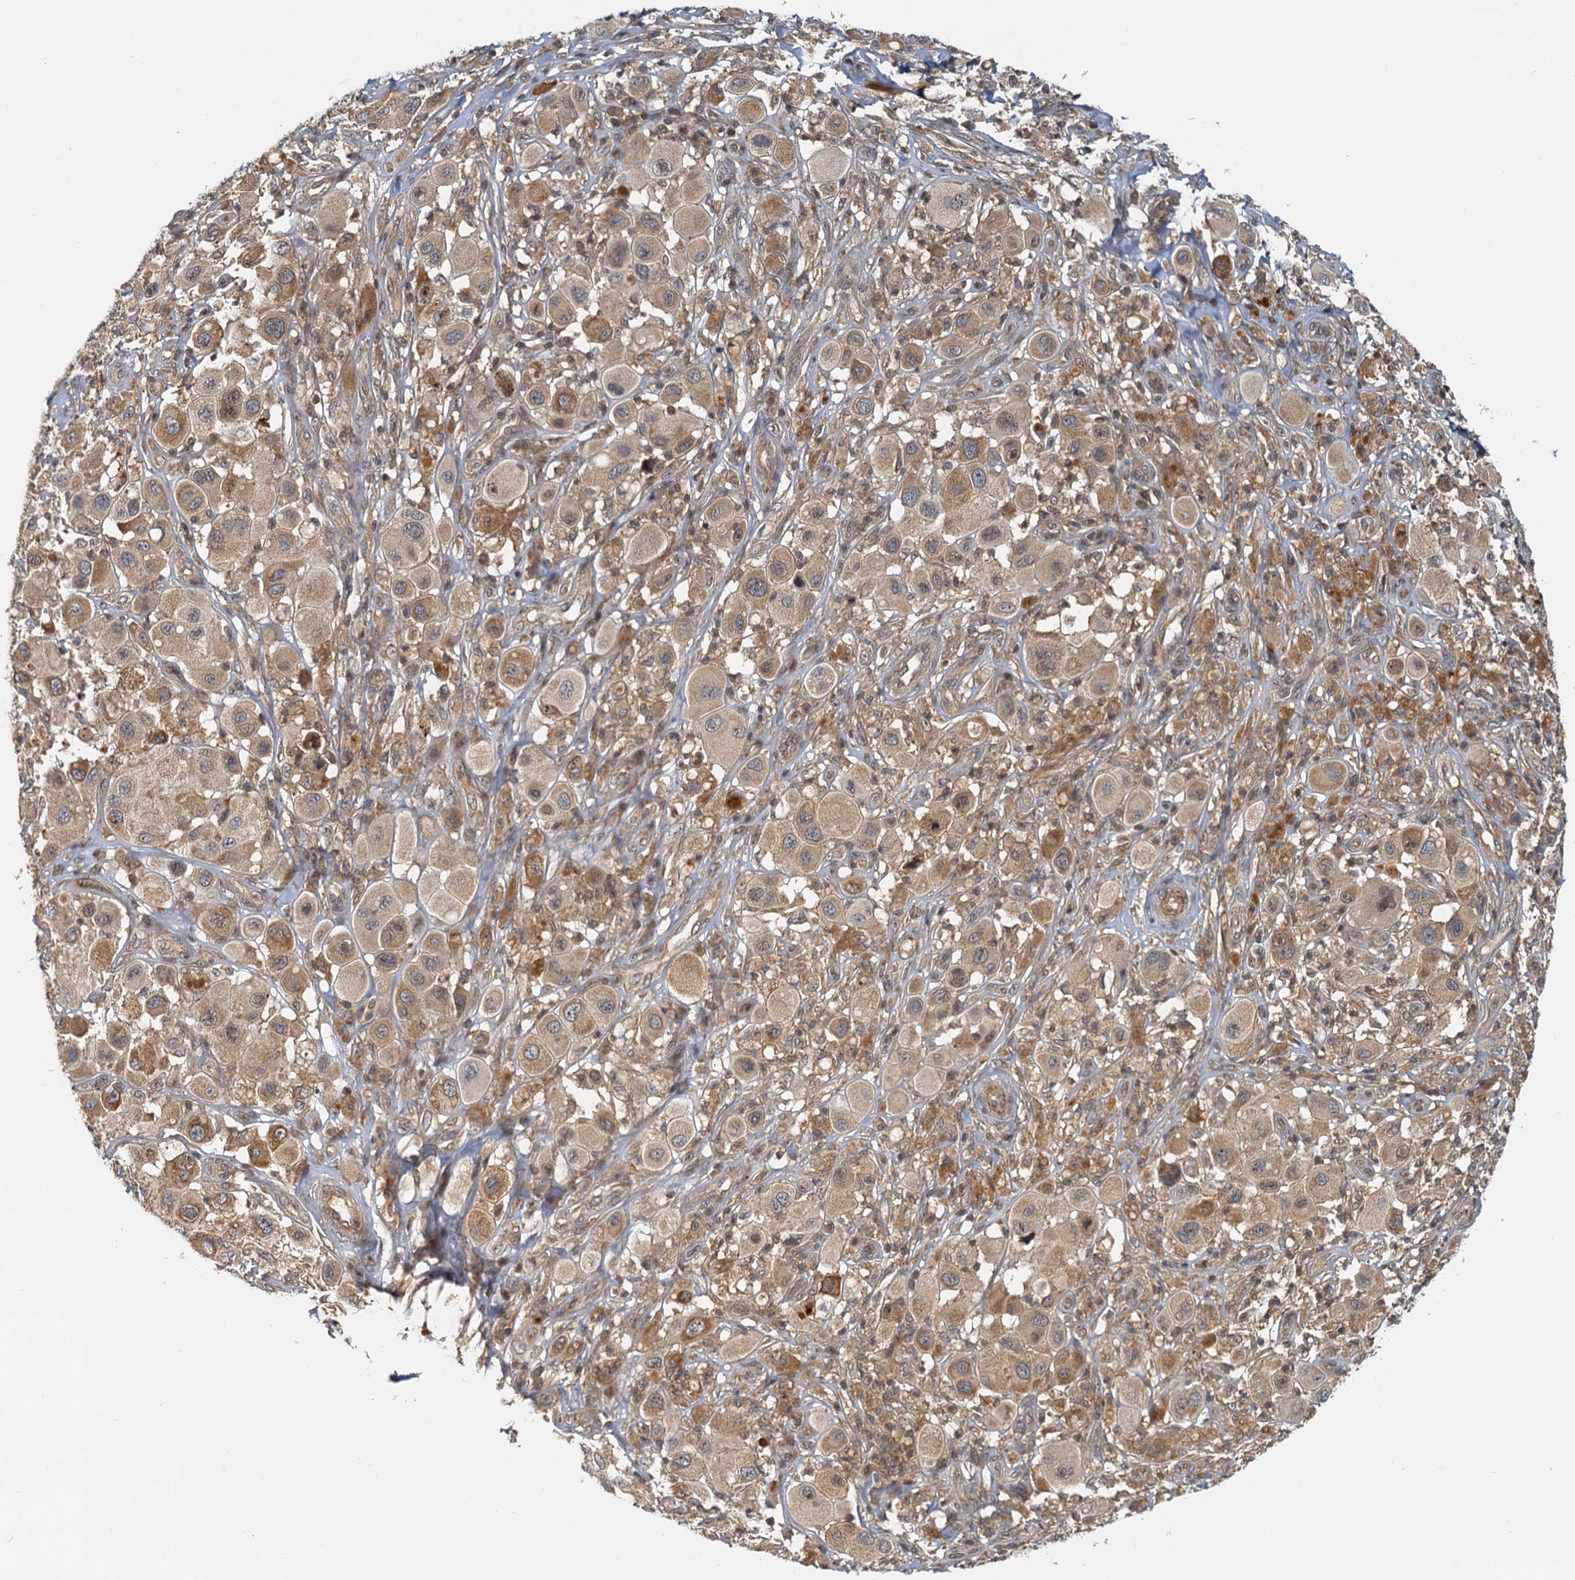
{"staining": {"intensity": "moderate", "quantity": "25%-75%", "location": "cytoplasmic/membranous"}, "tissue": "melanoma", "cell_type": "Tumor cells", "image_type": "cancer", "snomed": [{"axis": "morphology", "description": "Malignant melanoma, Metastatic site"}, {"axis": "topography", "description": "Skin"}], "caption": "Immunohistochemical staining of human melanoma reveals moderate cytoplasmic/membranous protein expression in about 25%-75% of tumor cells.", "gene": "ZNF549", "patient": {"sex": "male", "age": 41}}